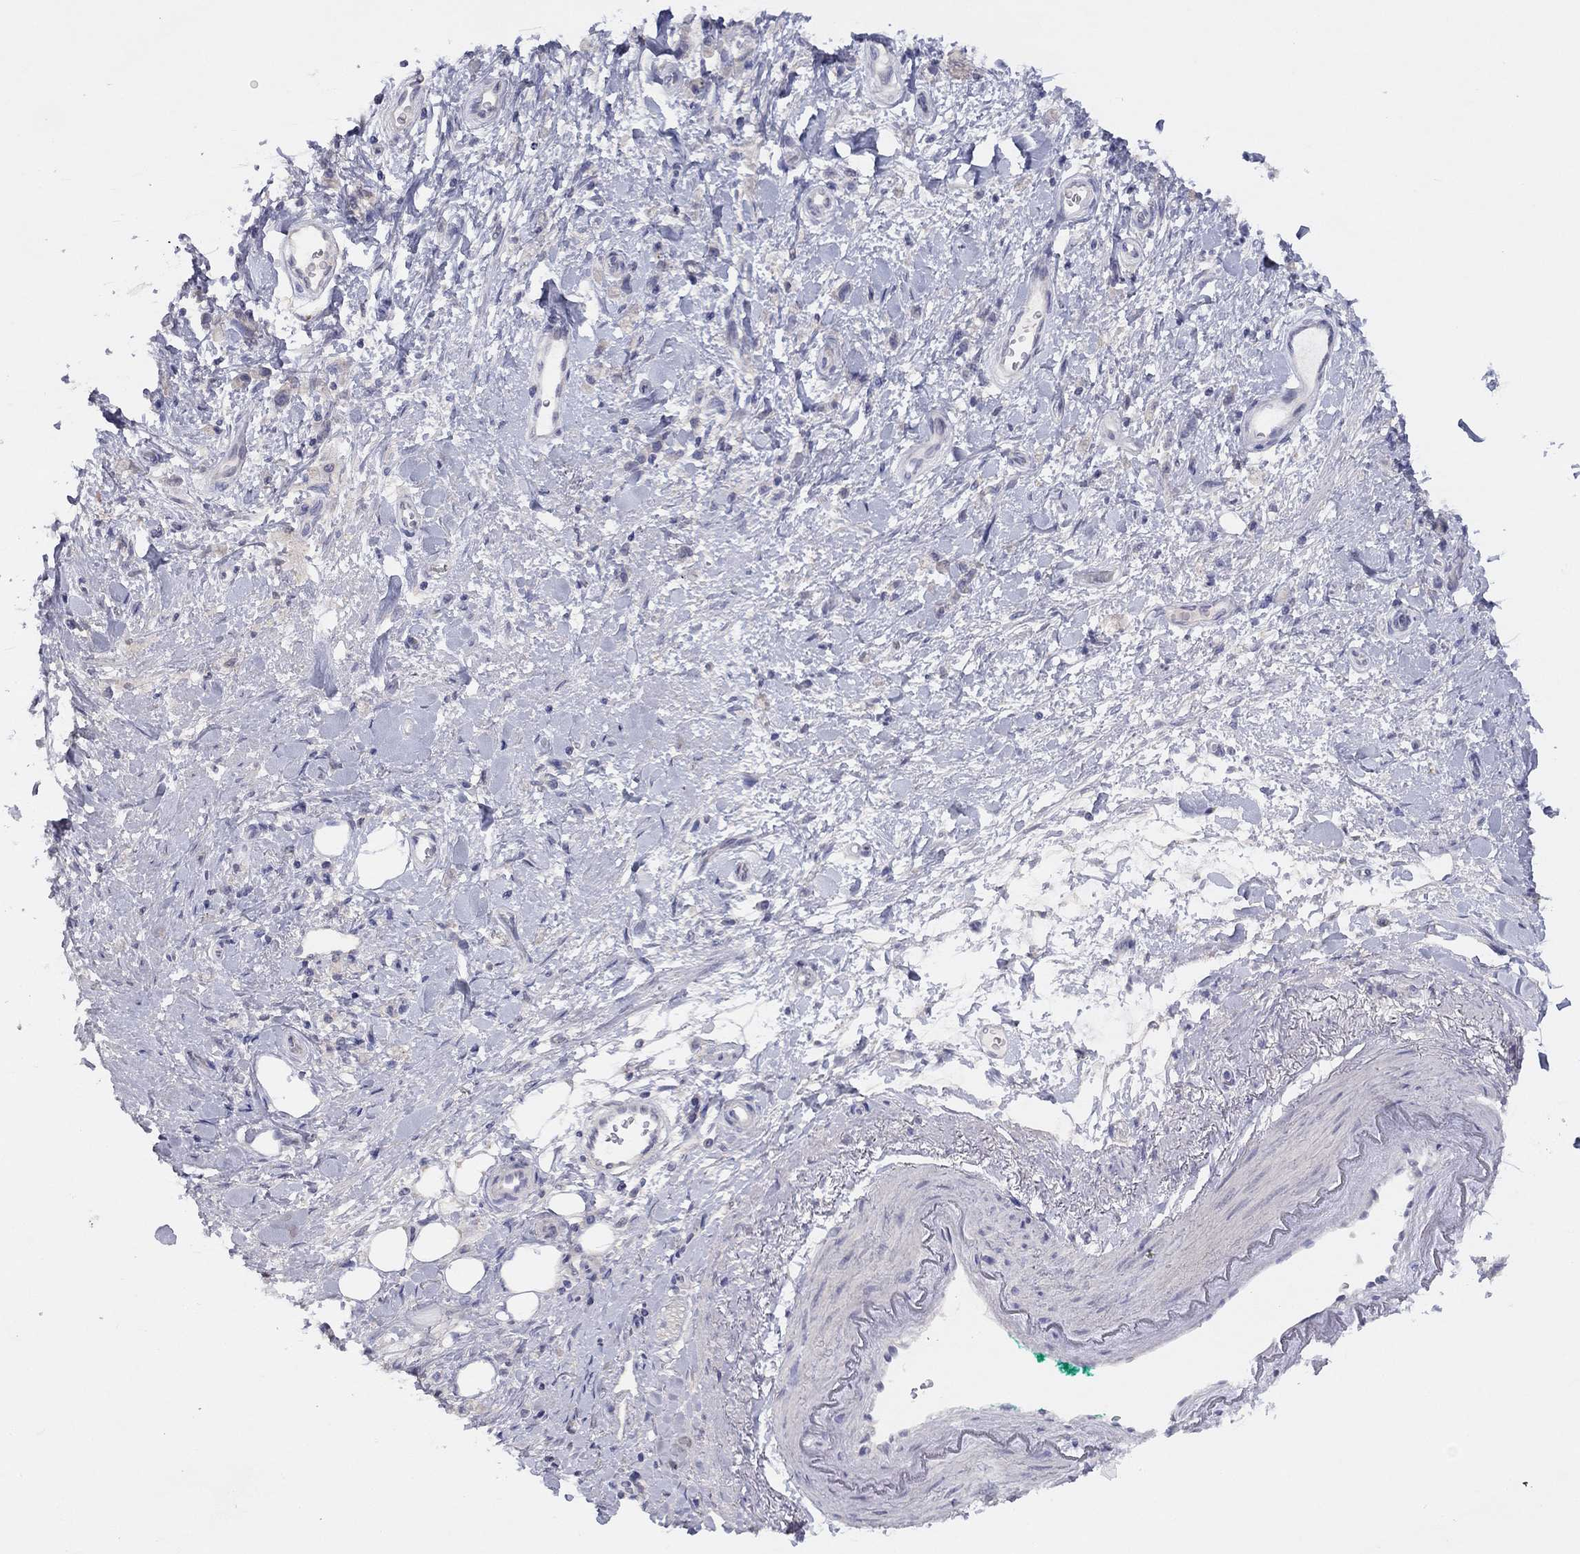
{"staining": {"intensity": "negative", "quantity": "none", "location": "none"}, "tissue": "stomach cancer", "cell_type": "Tumor cells", "image_type": "cancer", "snomed": [{"axis": "morphology", "description": "Adenocarcinoma, NOS"}, {"axis": "topography", "description": "Stomach"}], "caption": "DAB immunohistochemical staining of stomach cancer (adenocarcinoma) demonstrates no significant expression in tumor cells. Brightfield microscopy of immunohistochemistry (IHC) stained with DAB (3,3'-diaminobenzidine) (brown) and hematoxylin (blue), captured at high magnification.", "gene": "CYP2B6", "patient": {"sex": "male", "age": 77}}